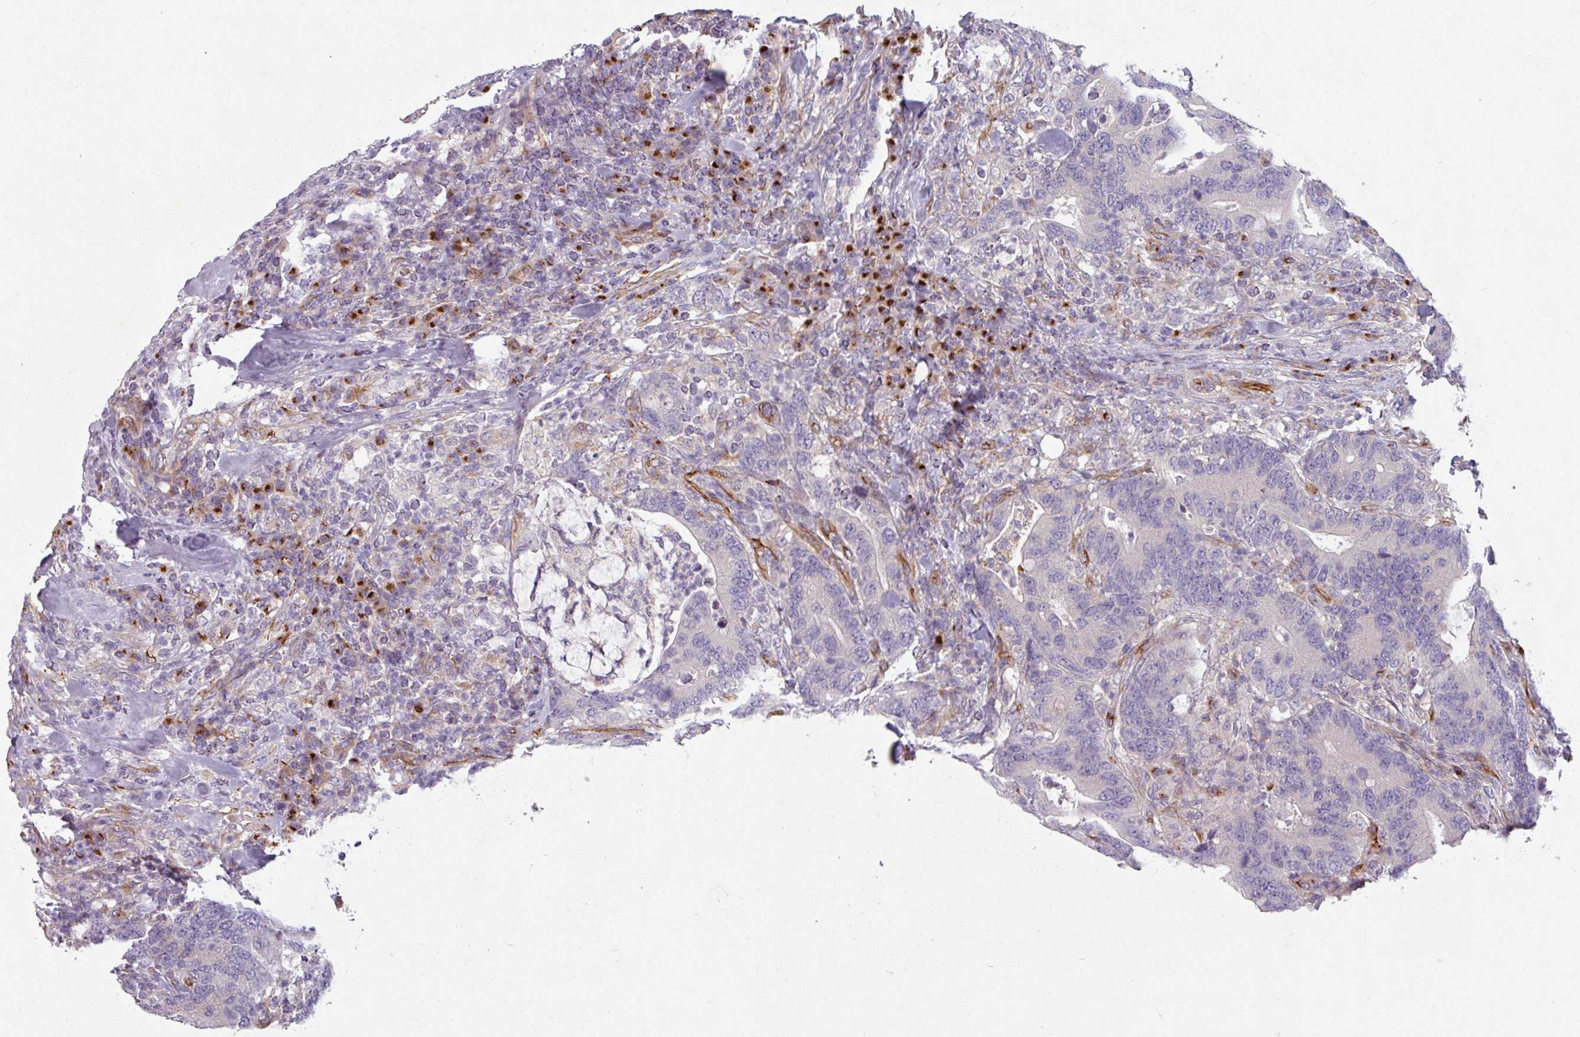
{"staining": {"intensity": "negative", "quantity": "none", "location": "none"}, "tissue": "colorectal cancer", "cell_type": "Tumor cells", "image_type": "cancer", "snomed": [{"axis": "morphology", "description": "Adenocarcinoma, NOS"}, {"axis": "topography", "description": "Colon"}], "caption": "The immunohistochemistry (IHC) histopathology image has no significant positivity in tumor cells of colorectal adenocarcinoma tissue.", "gene": "PRODH2", "patient": {"sex": "female", "age": 66}}